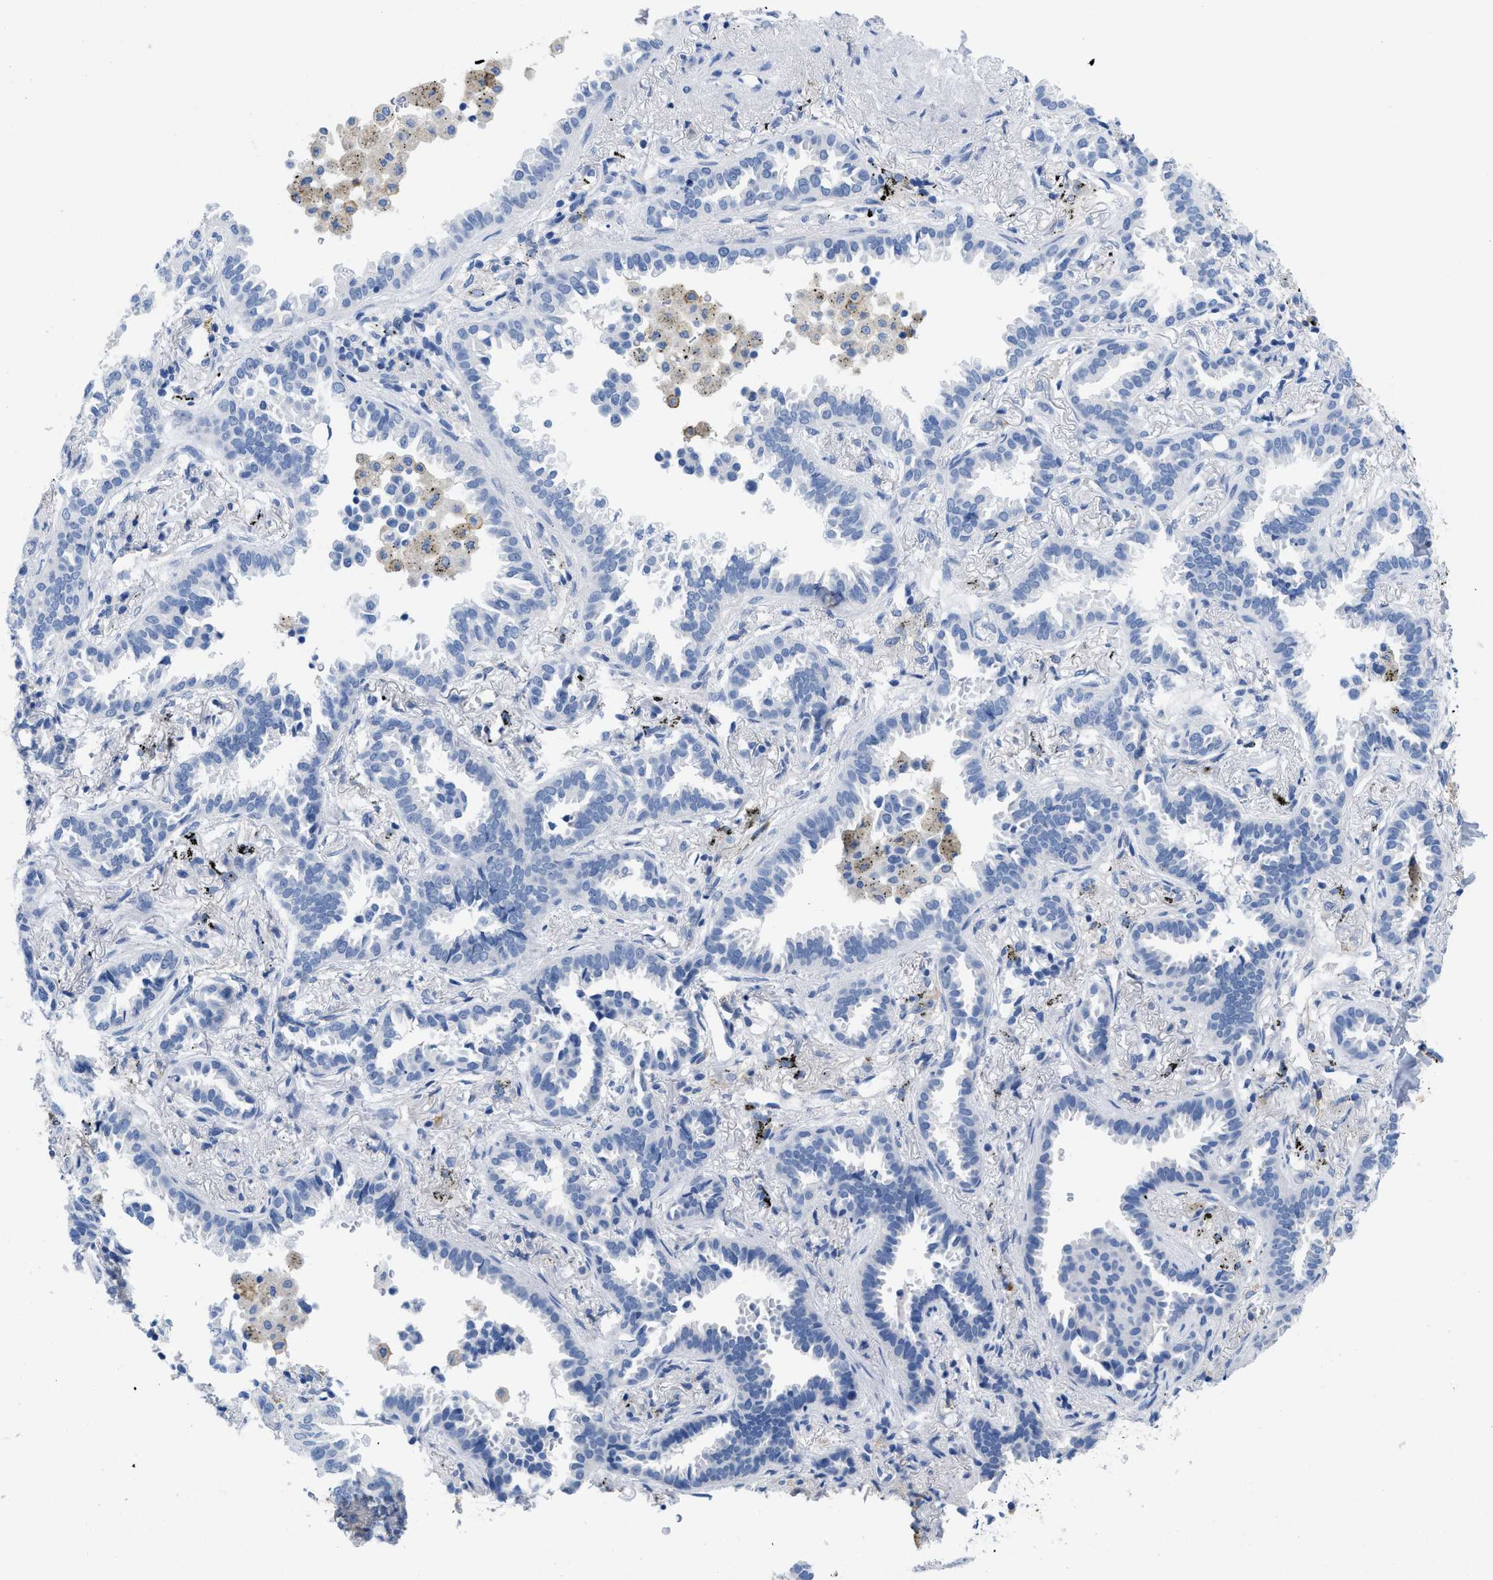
{"staining": {"intensity": "negative", "quantity": "none", "location": "none"}, "tissue": "lung cancer", "cell_type": "Tumor cells", "image_type": "cancer", "snomed": [{"axis": "morphology", "description": "Normal tissue, NOS"}, {"axis": "morphology", "description": "Adenocarcinoma, NOS"}, {"axis": "topography", "description": "Lung"}], "caption": "Lung cancer stained for a protein using immunohistochemistry (IHC) displays no staining tumor cells.", "gene": "CR1", "patient": {"sex": "male", "age": 59}}